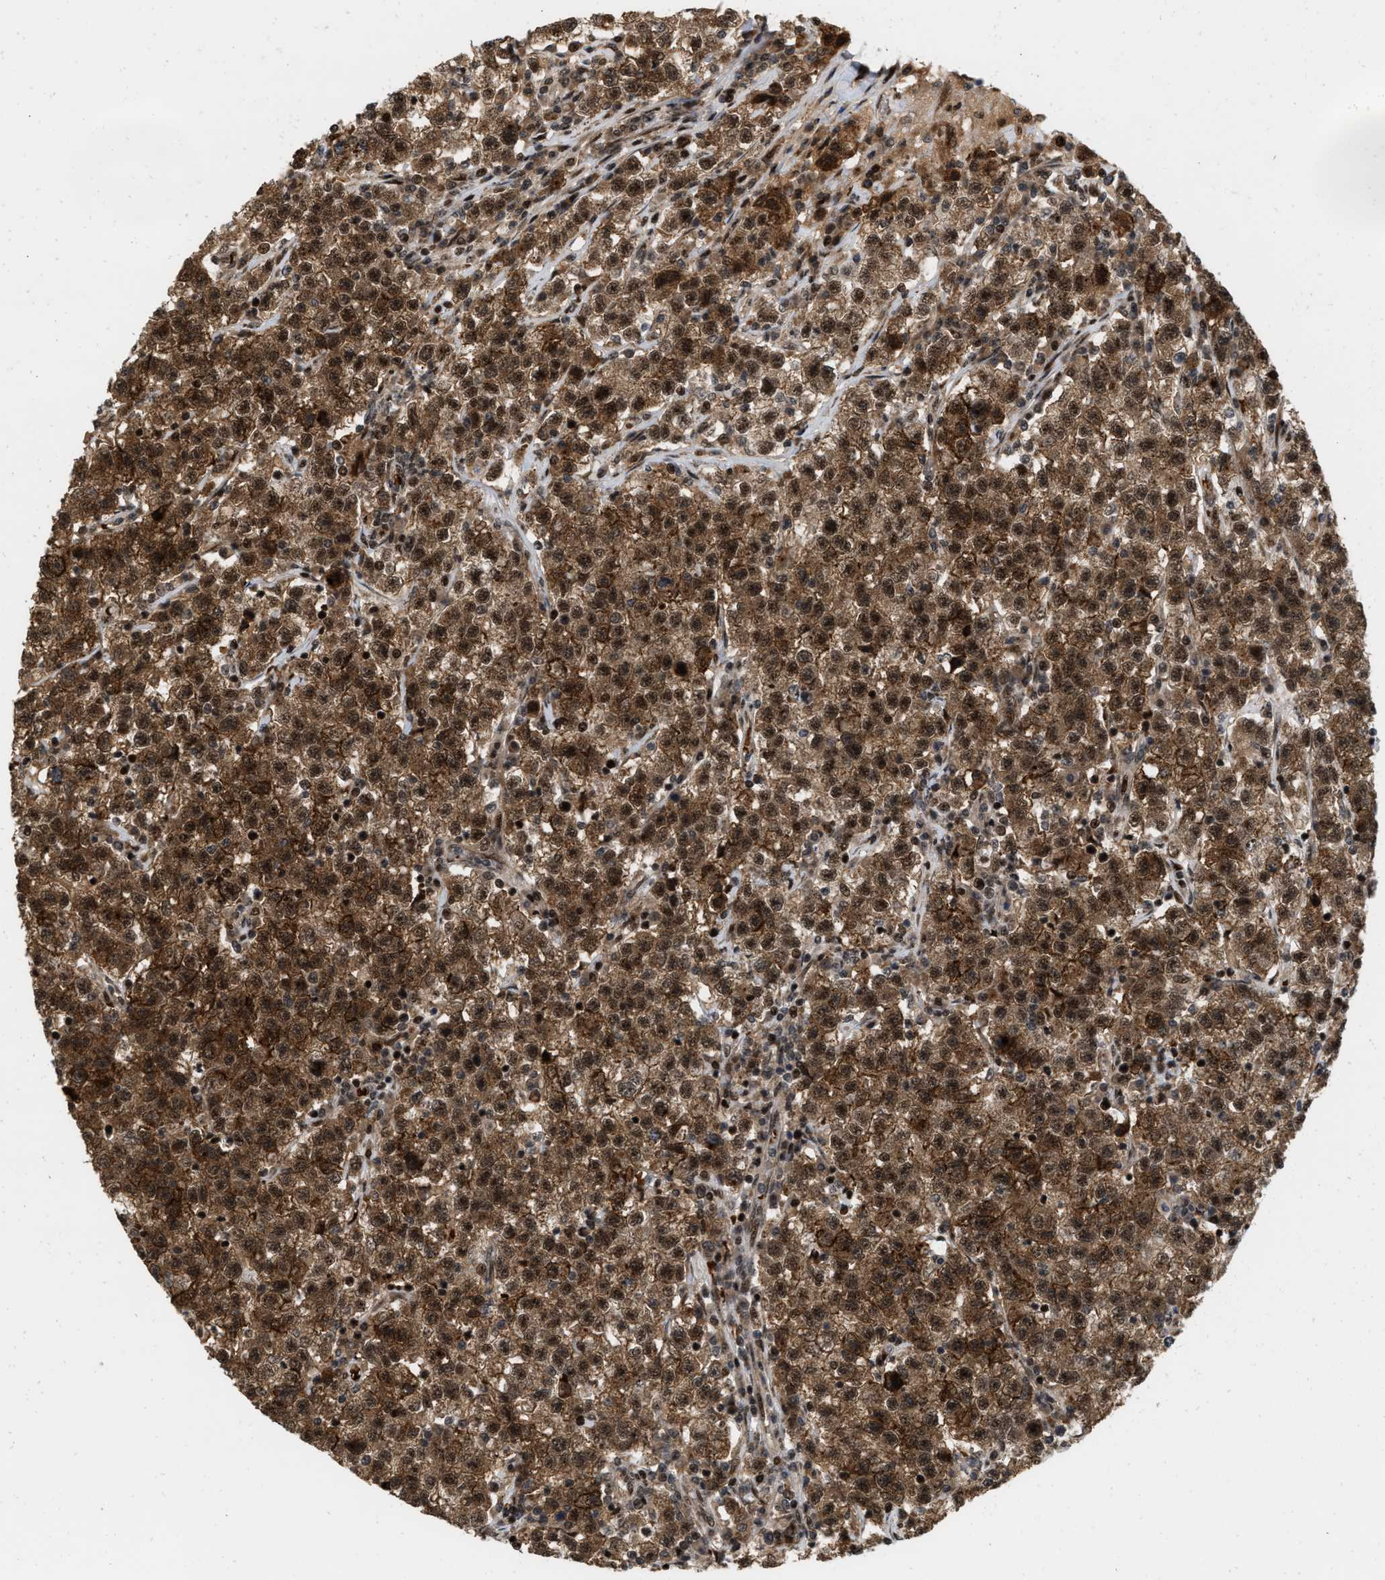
{"staining": {"intensity": "strong", "quantity": ">75%", "location": "cytoplasmic/membranous,nuclear"}, "tissue": "testis cancer", "cell_type": "Tumor cells", "image_type": "cancer", "snomed": [{"axis": "morphology", "description": "Seminoma, NOS"}, {"axis": "topography", "description": "Testis"}], "caption": "This is a micrograph of immunohistochemistry staining of testis cancer (seminoma), which shows strong positivity in the cytoplasmic/membranous and nuclear of tumor cells.", "gene": "ANKRD11", "patient": {"sex": "male", "age": 22}}